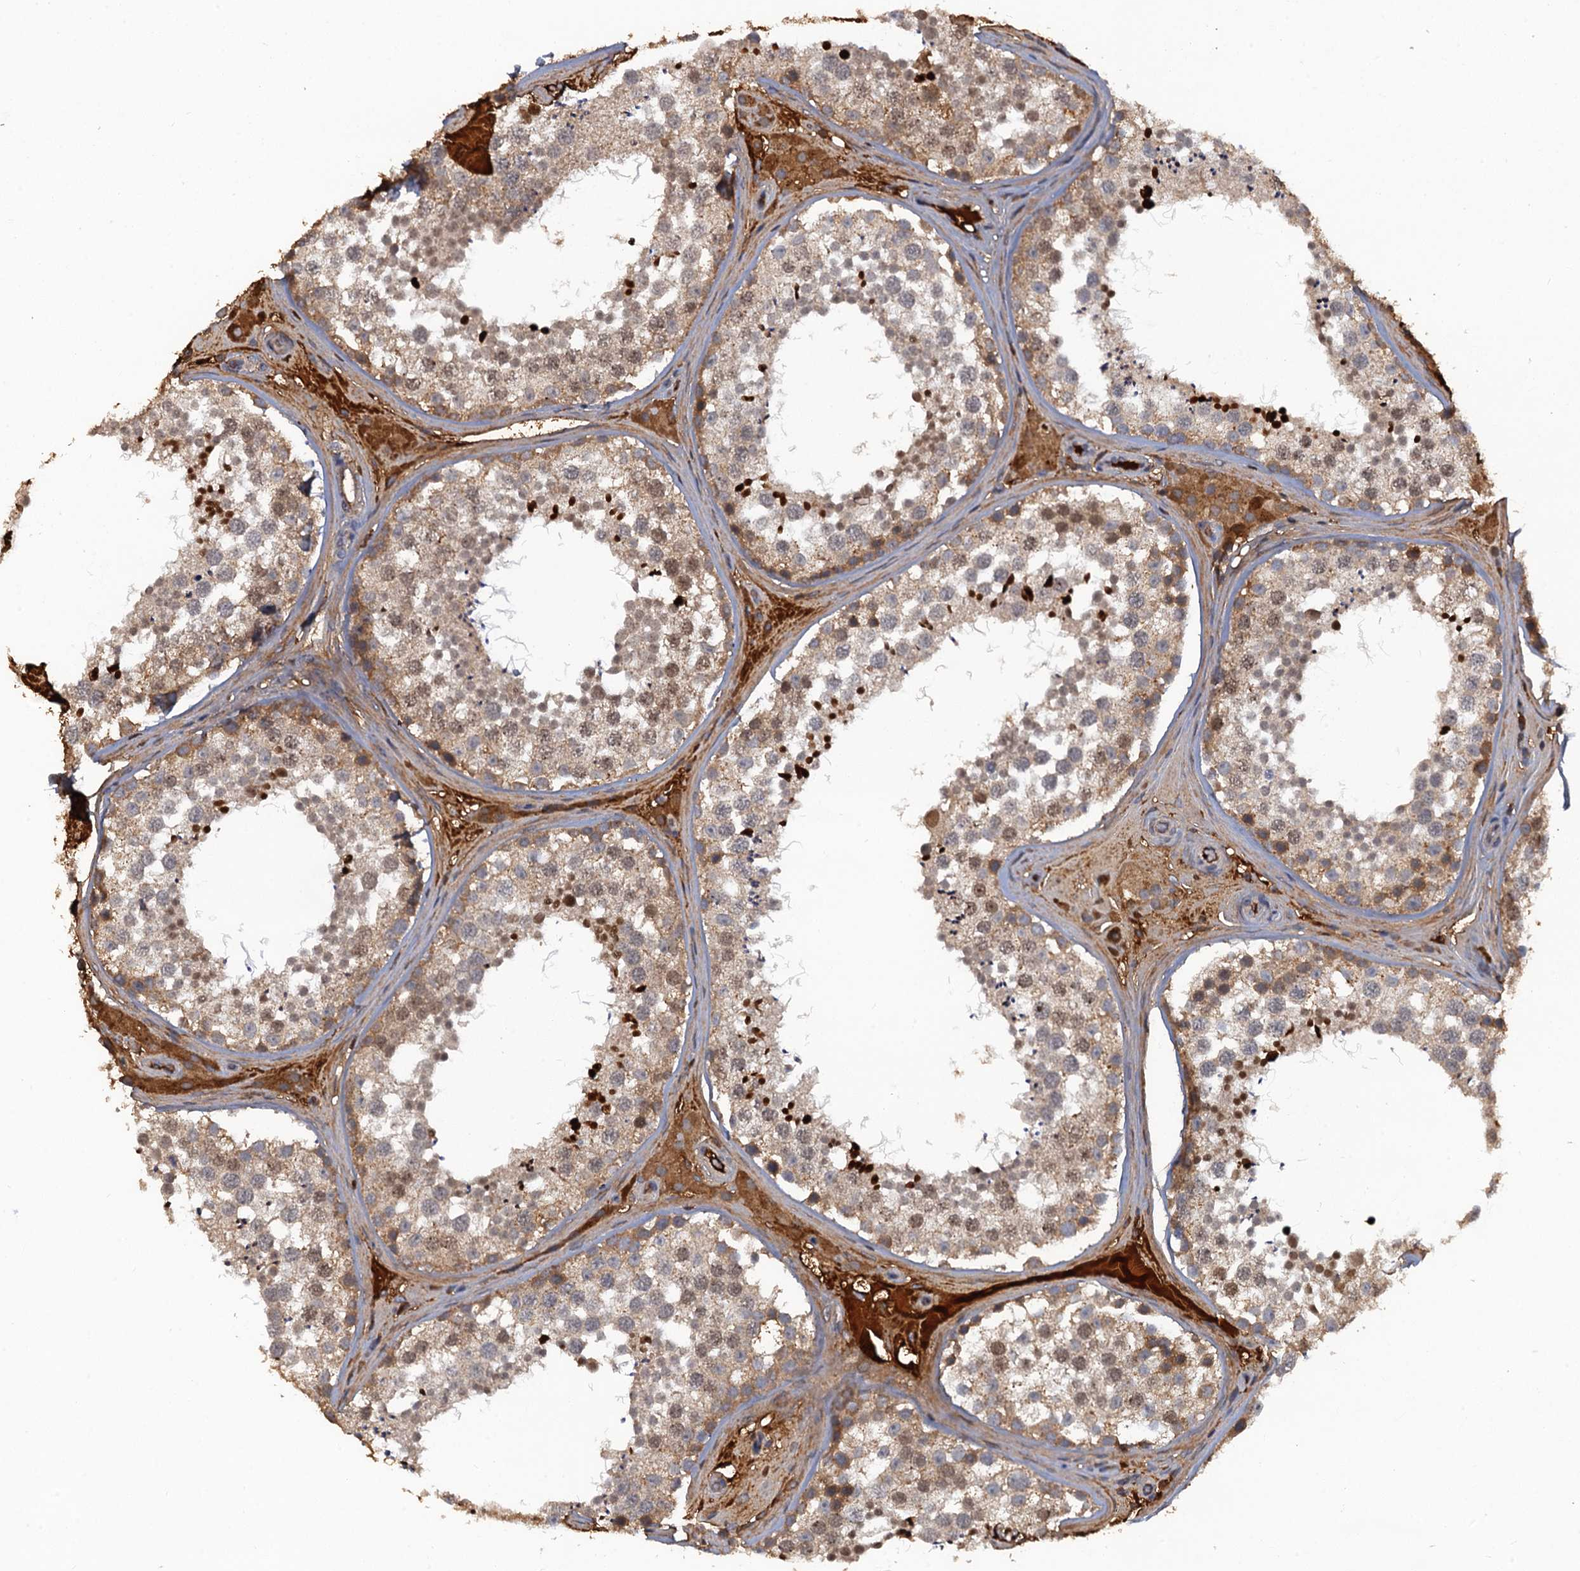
{"staining": {"intensity": "moderate", "quantity": "25%-75%", "location": "cytoplasmic/membranous,nuclear"}, "tissue": "testis", "cell_type": "Cells in seminiferous ducts", "image_type": "normal", "snomed": [{"axis": "morphology", "description": "Normal tissue, NOS"}, {"axis": "topography", "description": "Testis"}], "caption": "DAB immunohistochemical staining of normal testis shows moderate cytoplasmic/membranous,nuclear protein staining in about 25%-75% of cells in seminiferous ducts.", "gene": "HAPLN3", "patient": {"sex": "male", "age": 46}}